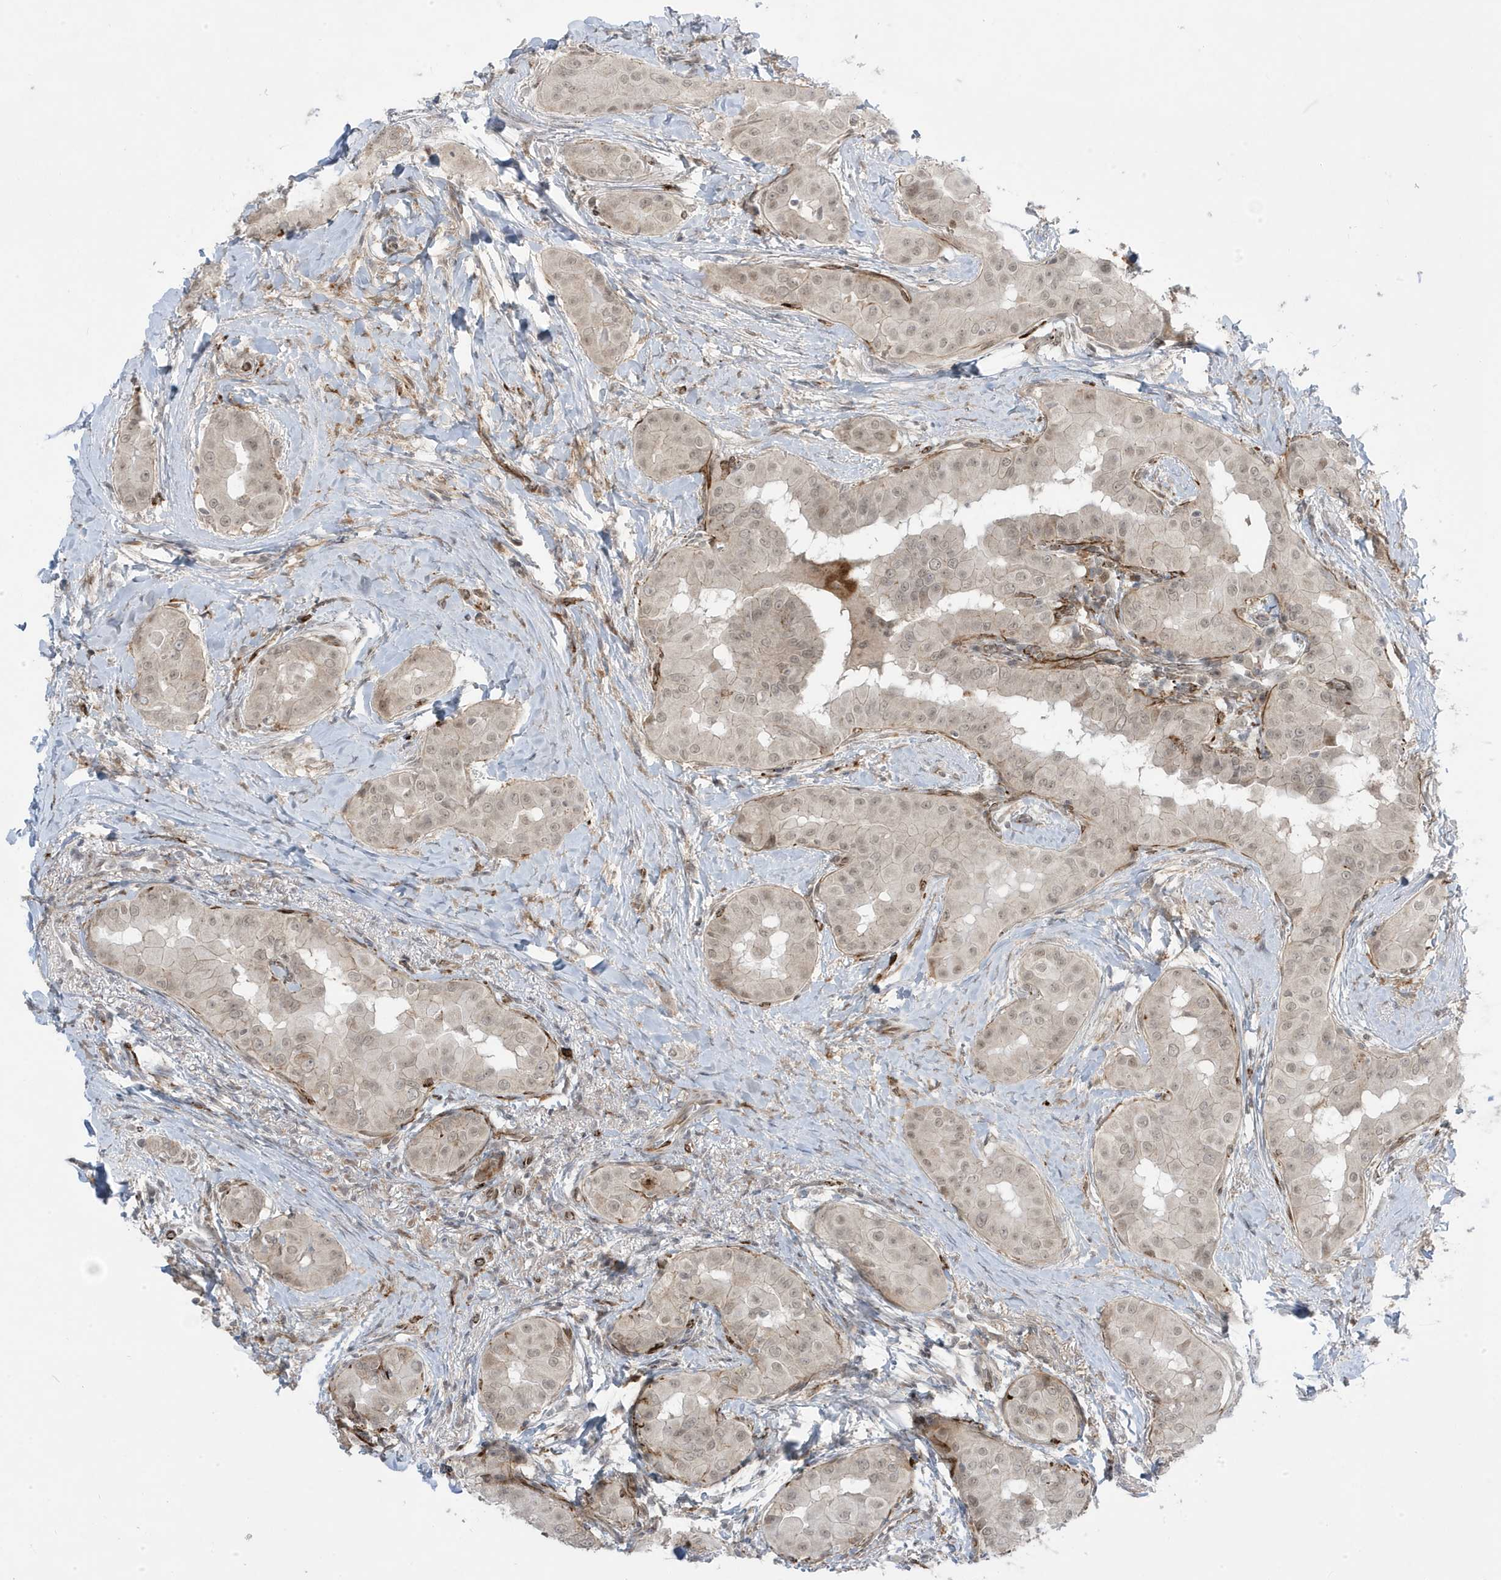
{"staining": {"intensity": "weak", "quantity": ">75%", "location": "cytoplasmic/membranous,nuclear"}, "tissue": "thyroid cancer", "cell_type": "Tumor cells", "image_type": "cancer", "snomed": [{"axis": "morphology", "description": "Papillary adenocarcinoma, NOS"}, {"axis": "topography", "description": "Thyroid gland"}], "caption": "A low amount of weak cytoplasmic/membranous and nuclear staining is identified in about >75% of tumor cells in thyroid cancer tissue.", "gene": "ADAMTSL3", "patient": {"sex": "male", "age": 33}}